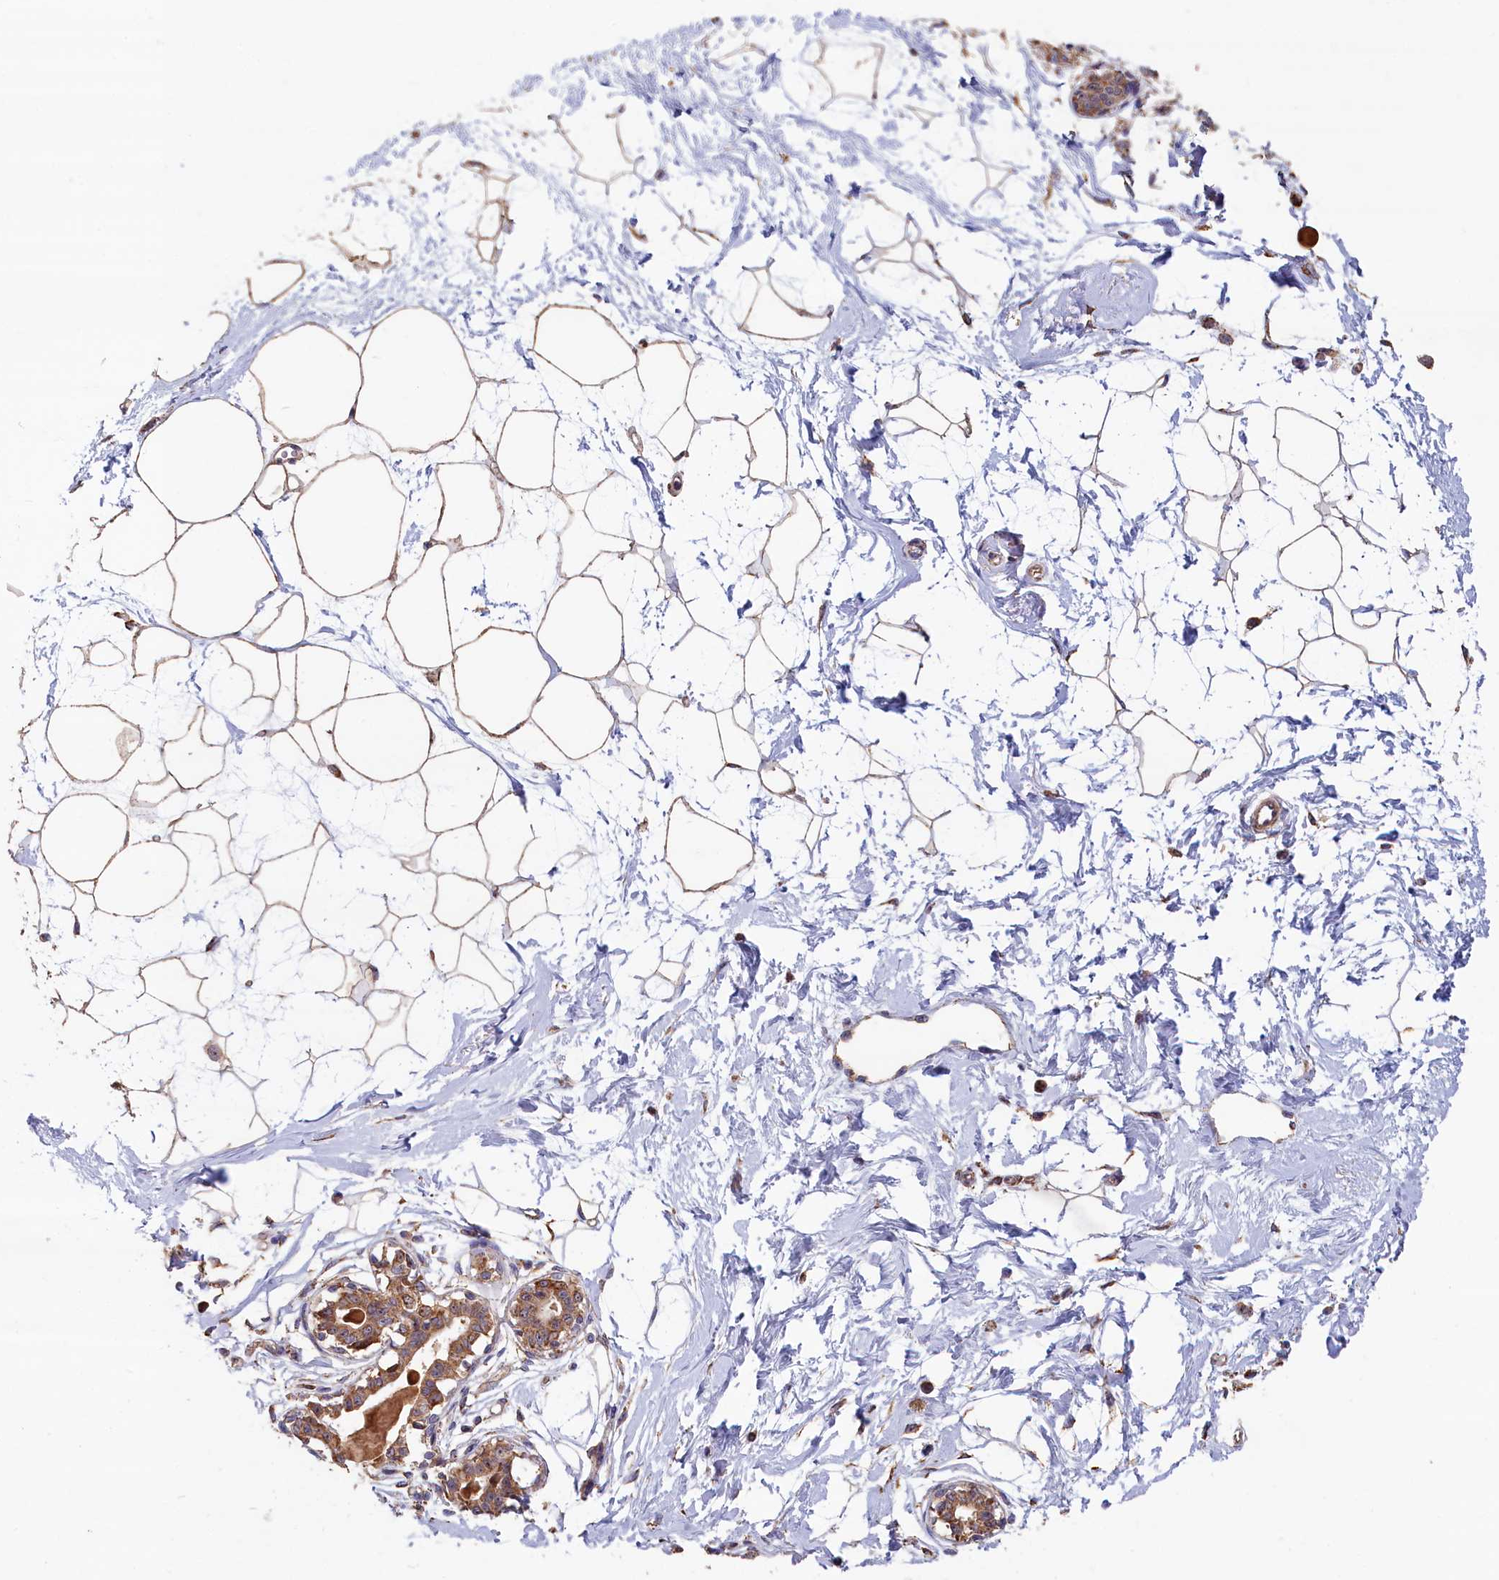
{"staining": {"intensity": "moderate", "quantity": ">75%", "location": "cytoplasmic/membranous"}, "tissue": "breast", "cell_type": "Adipocytes", "image_type": "normal", "snomed": [{"axis": "morphology", "description": "Normal tissue, NOS"}, {"axis": "topography", "description": "Breast"}], "caption": "This photomicrograph reveals unremarkable breast stained with immunohistochemistry to label a protein in brown. The cytoplasmic/membranous of adipocytes show moderate positivity for the protein. Nuclei are counter-stained blue.", "gene": "ENSG00000269825", "patient": {"sex": "female", "age": 45}}